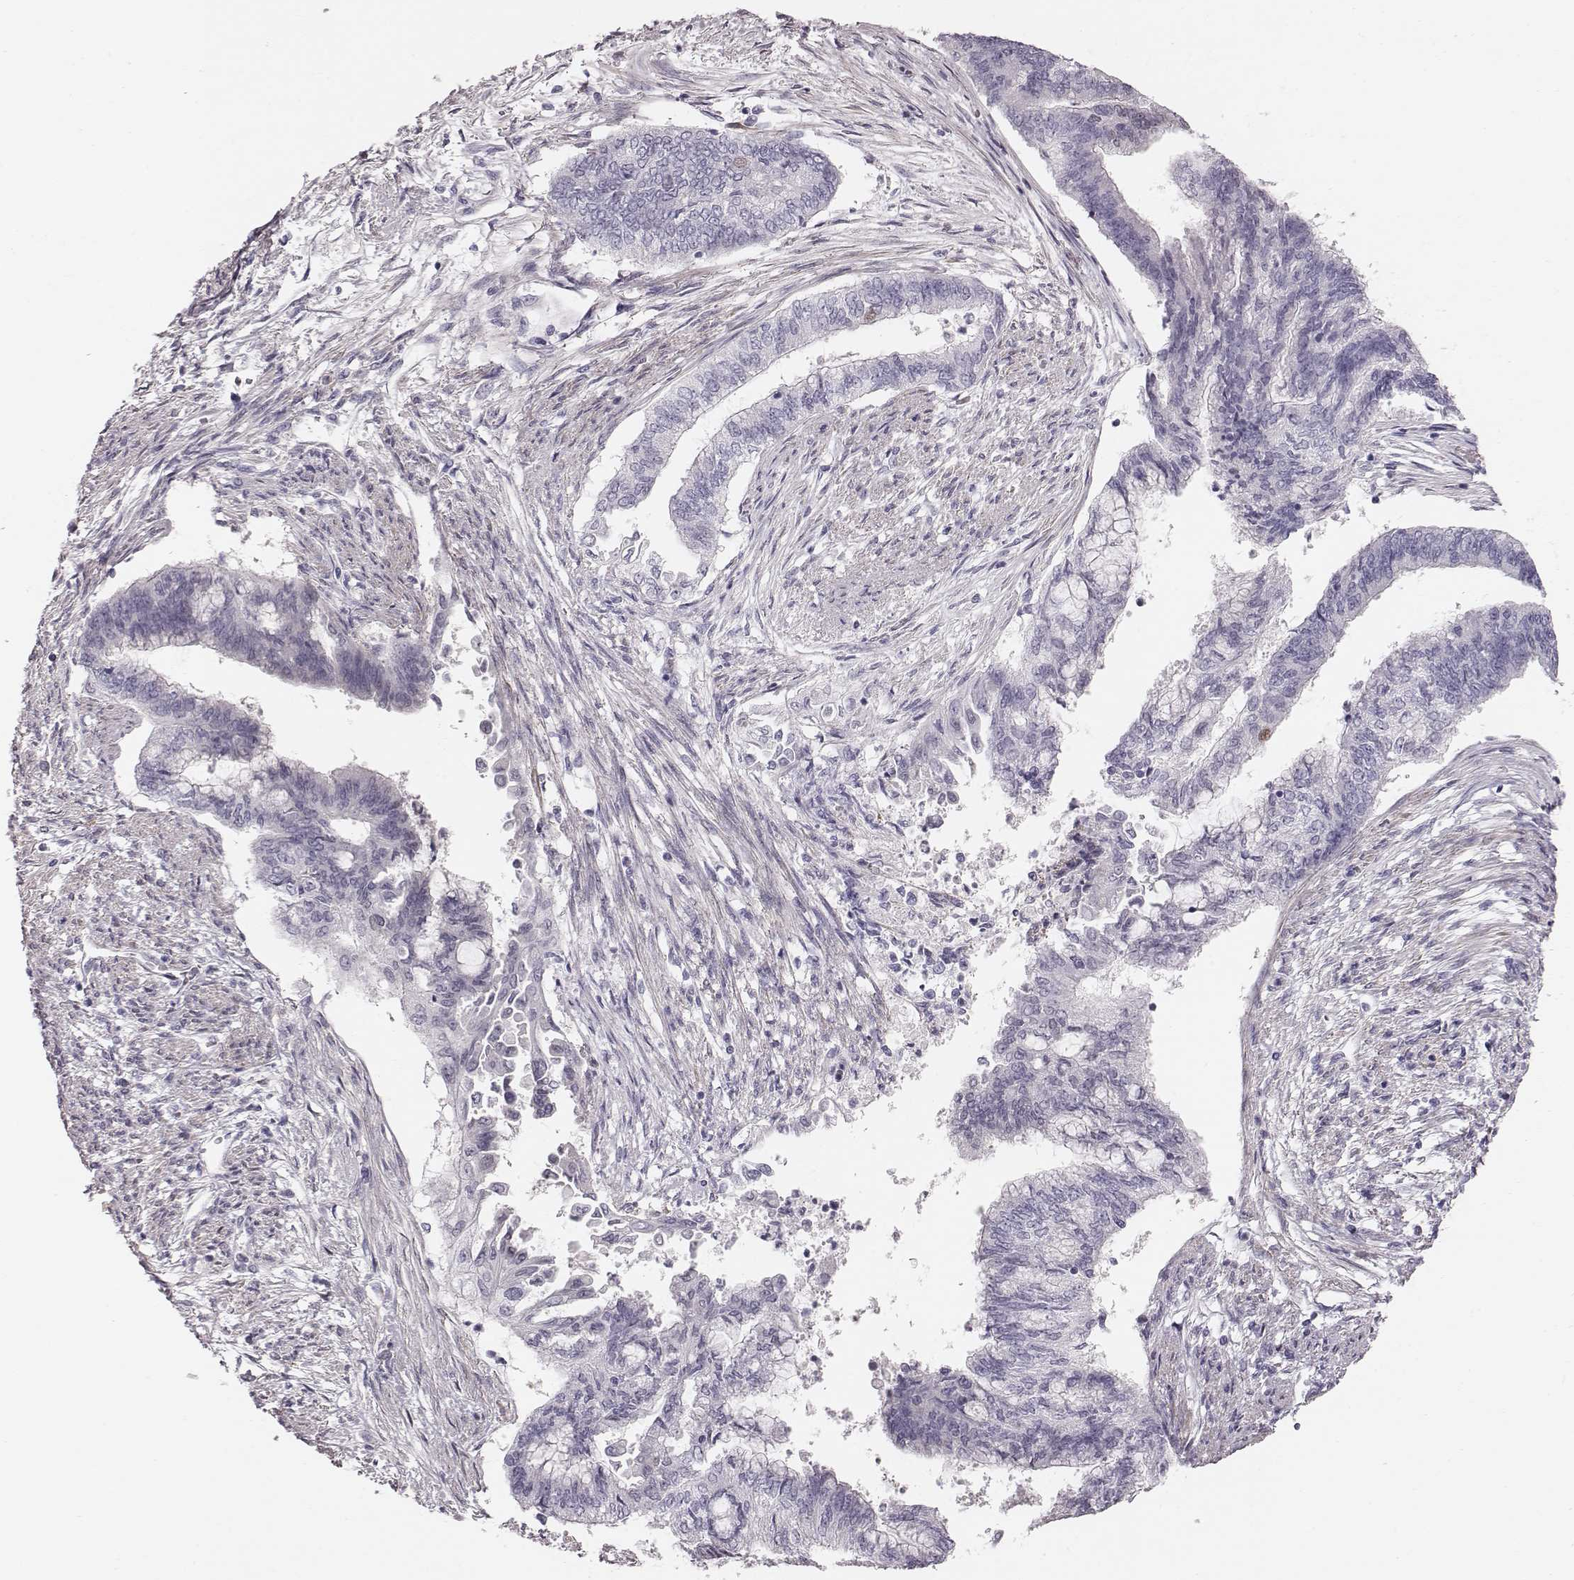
{"staining": {"intensity": "negative", "quantity": "none", "location": "none"}, "tissue": "endometrial cancer", "cell_type": "Tumor cells", "image_type": "cancer", "snomed": [{"axis": "morphology", "description": "Adenocarcinoma, NOS"}, {"axis": "topography", "description": "Endometrium"}], "caption": "Endometrial adenocarcinoma was stained to show a protein in brown. There is no significant expression in tumor cells.", "gene": "CRISP1", "patient": {"sex": "female", "age": 65}}